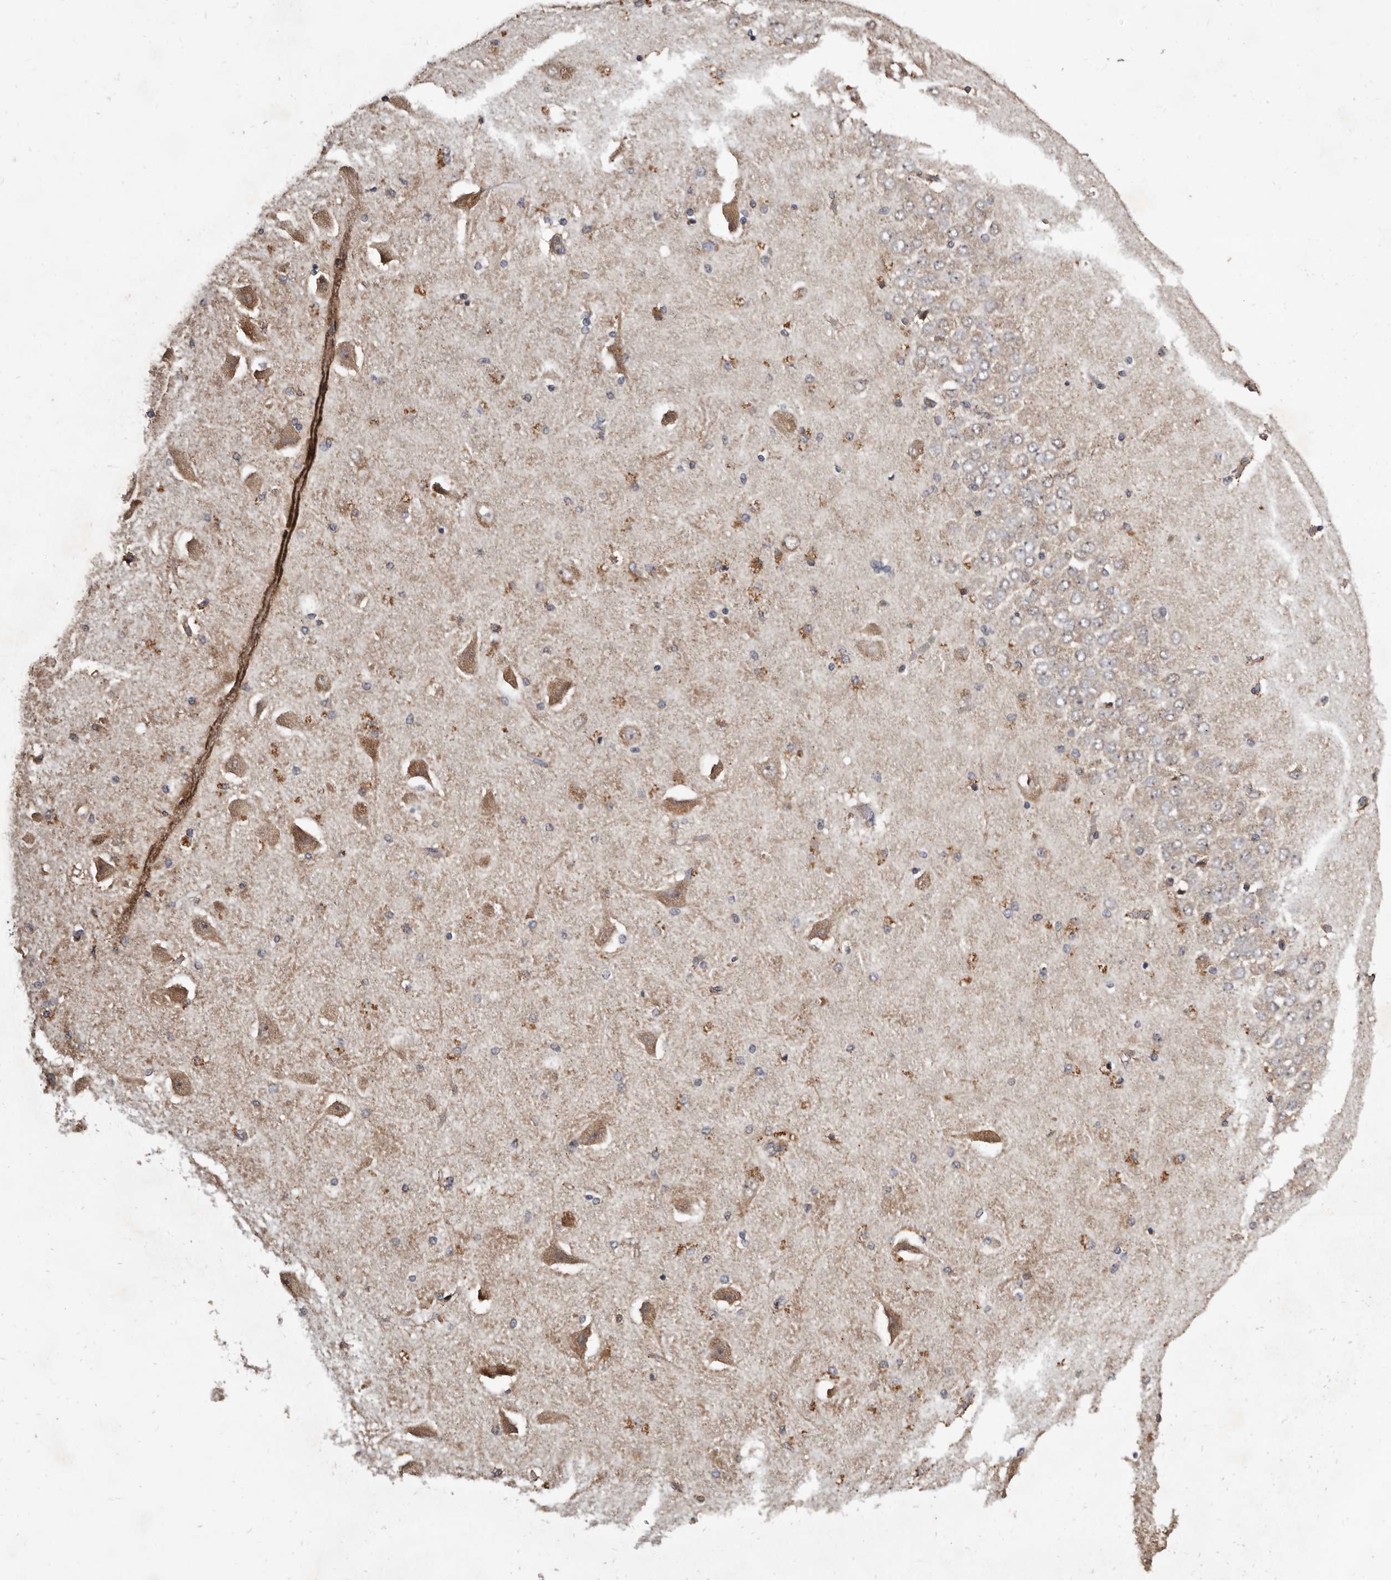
{"staining": {"intensity": "moderate", "quantity": "<25%", "location": "cytoplasmic/membranous"}, "tissue": "hippocampus", "cell_type": "Glial cells", "image_type": "normal", "snomed": [{"axis": "morphology", "description": "Normal tissue, NOS"}, {"axis": "topography", "description": "Hippocampus"}], "caption": "Glial cells display low levels of moderate cytoplasmic/membranous positivity in about <25% of cells in unremarkable human hippocampus.", "gene": "AKAP7", "patient": {"sex": "female", "age": 54}}